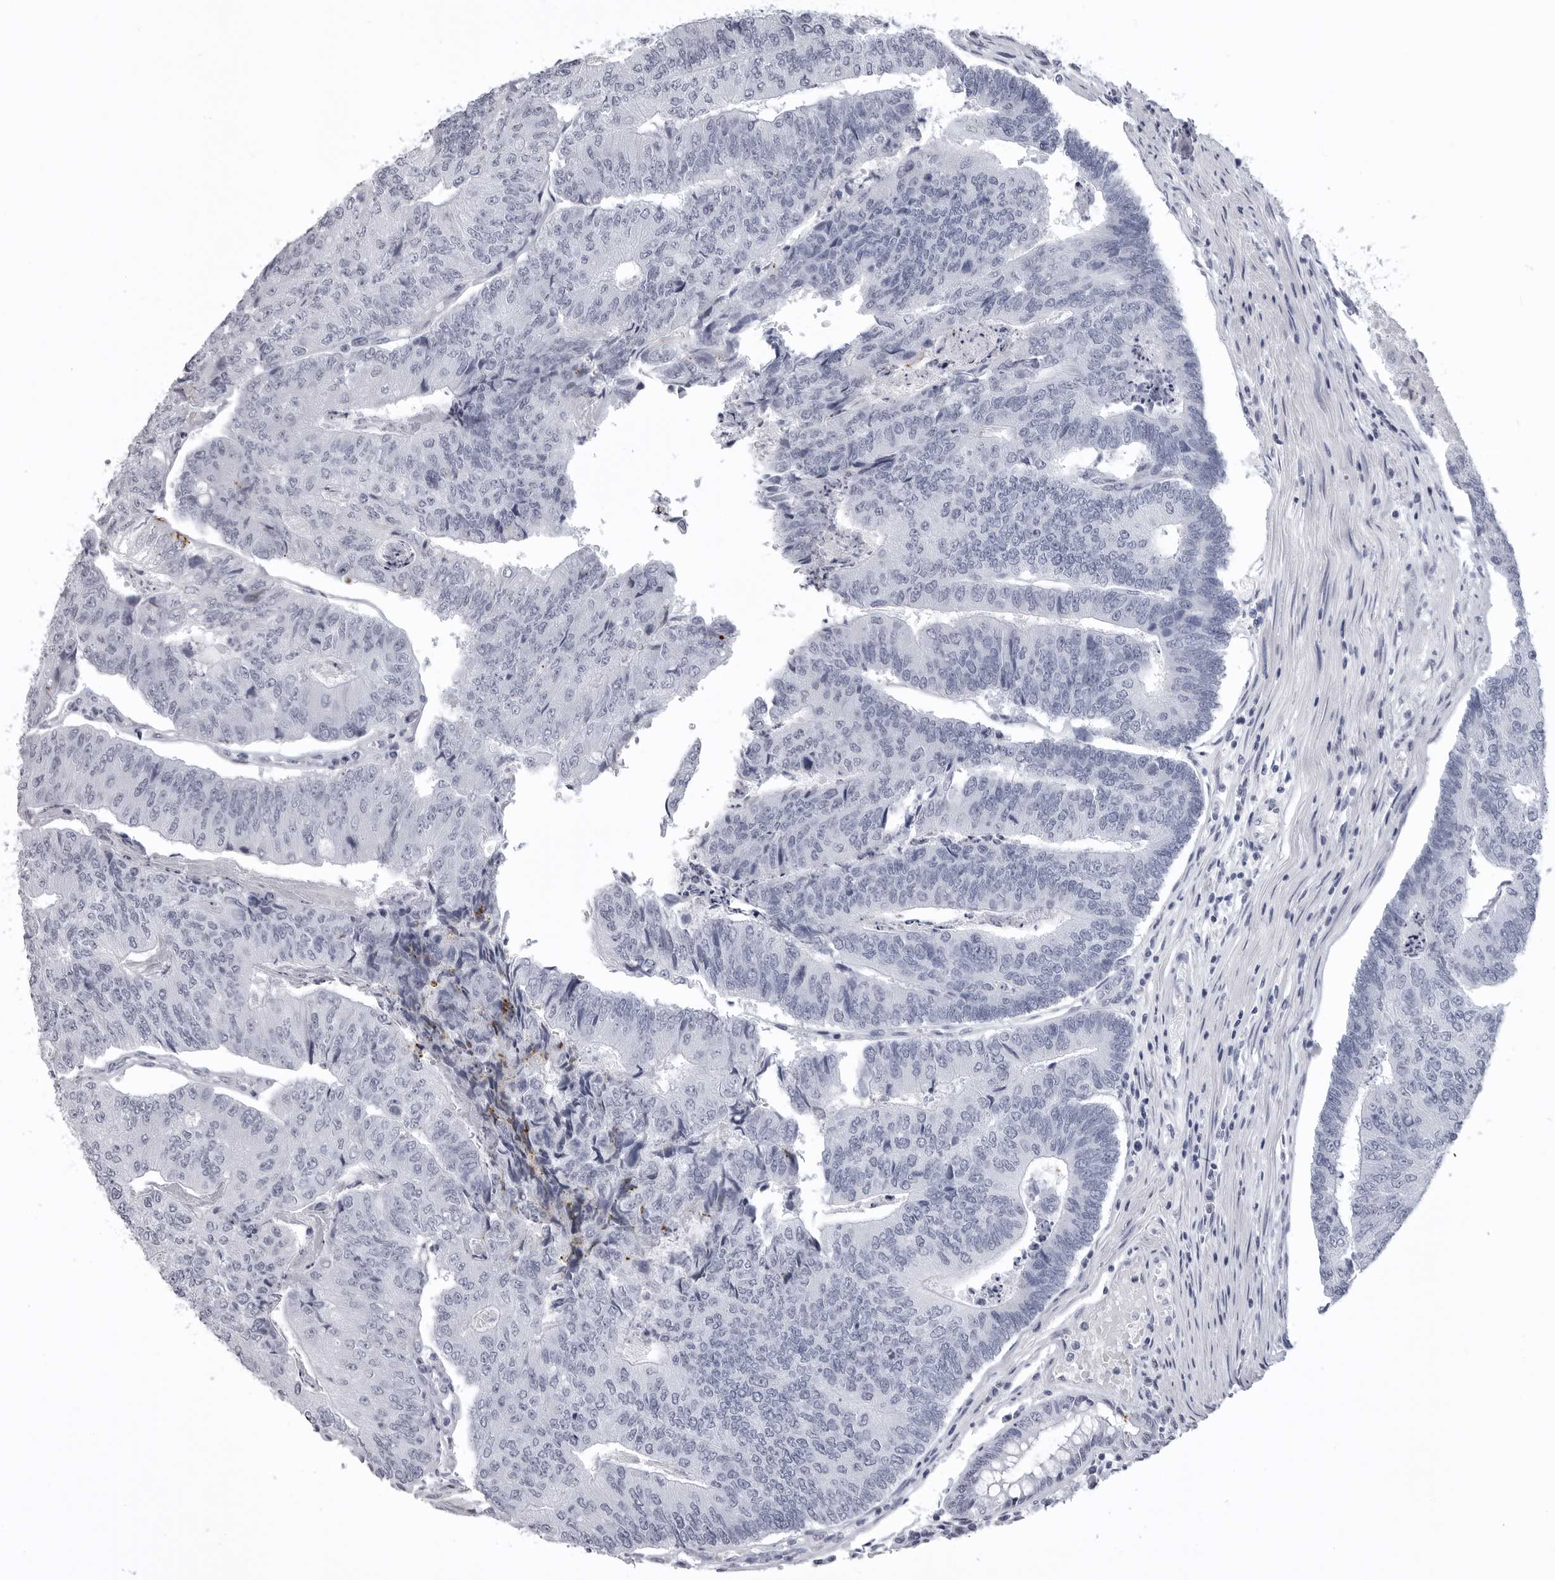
{"staining": {"intensity": "negative", "quantity": "none", "location": "none"}, "tissue": "colorectal cancer", "cell_type": "Tumor cells", "image_type": "cancer", "snomed": [{"axis": "morphology", "description": "Adenocarcinoma, NOS"}, {"axis": "topography", "description": "Colon"}], "caption": "This is an immunohistochemistry photomicrograph of human colorectal cancer (adenocarcinoma). There is no expression in tumor cells.", "gene": "LGALS4", "patient": {"sex": "female", "age": 67}}